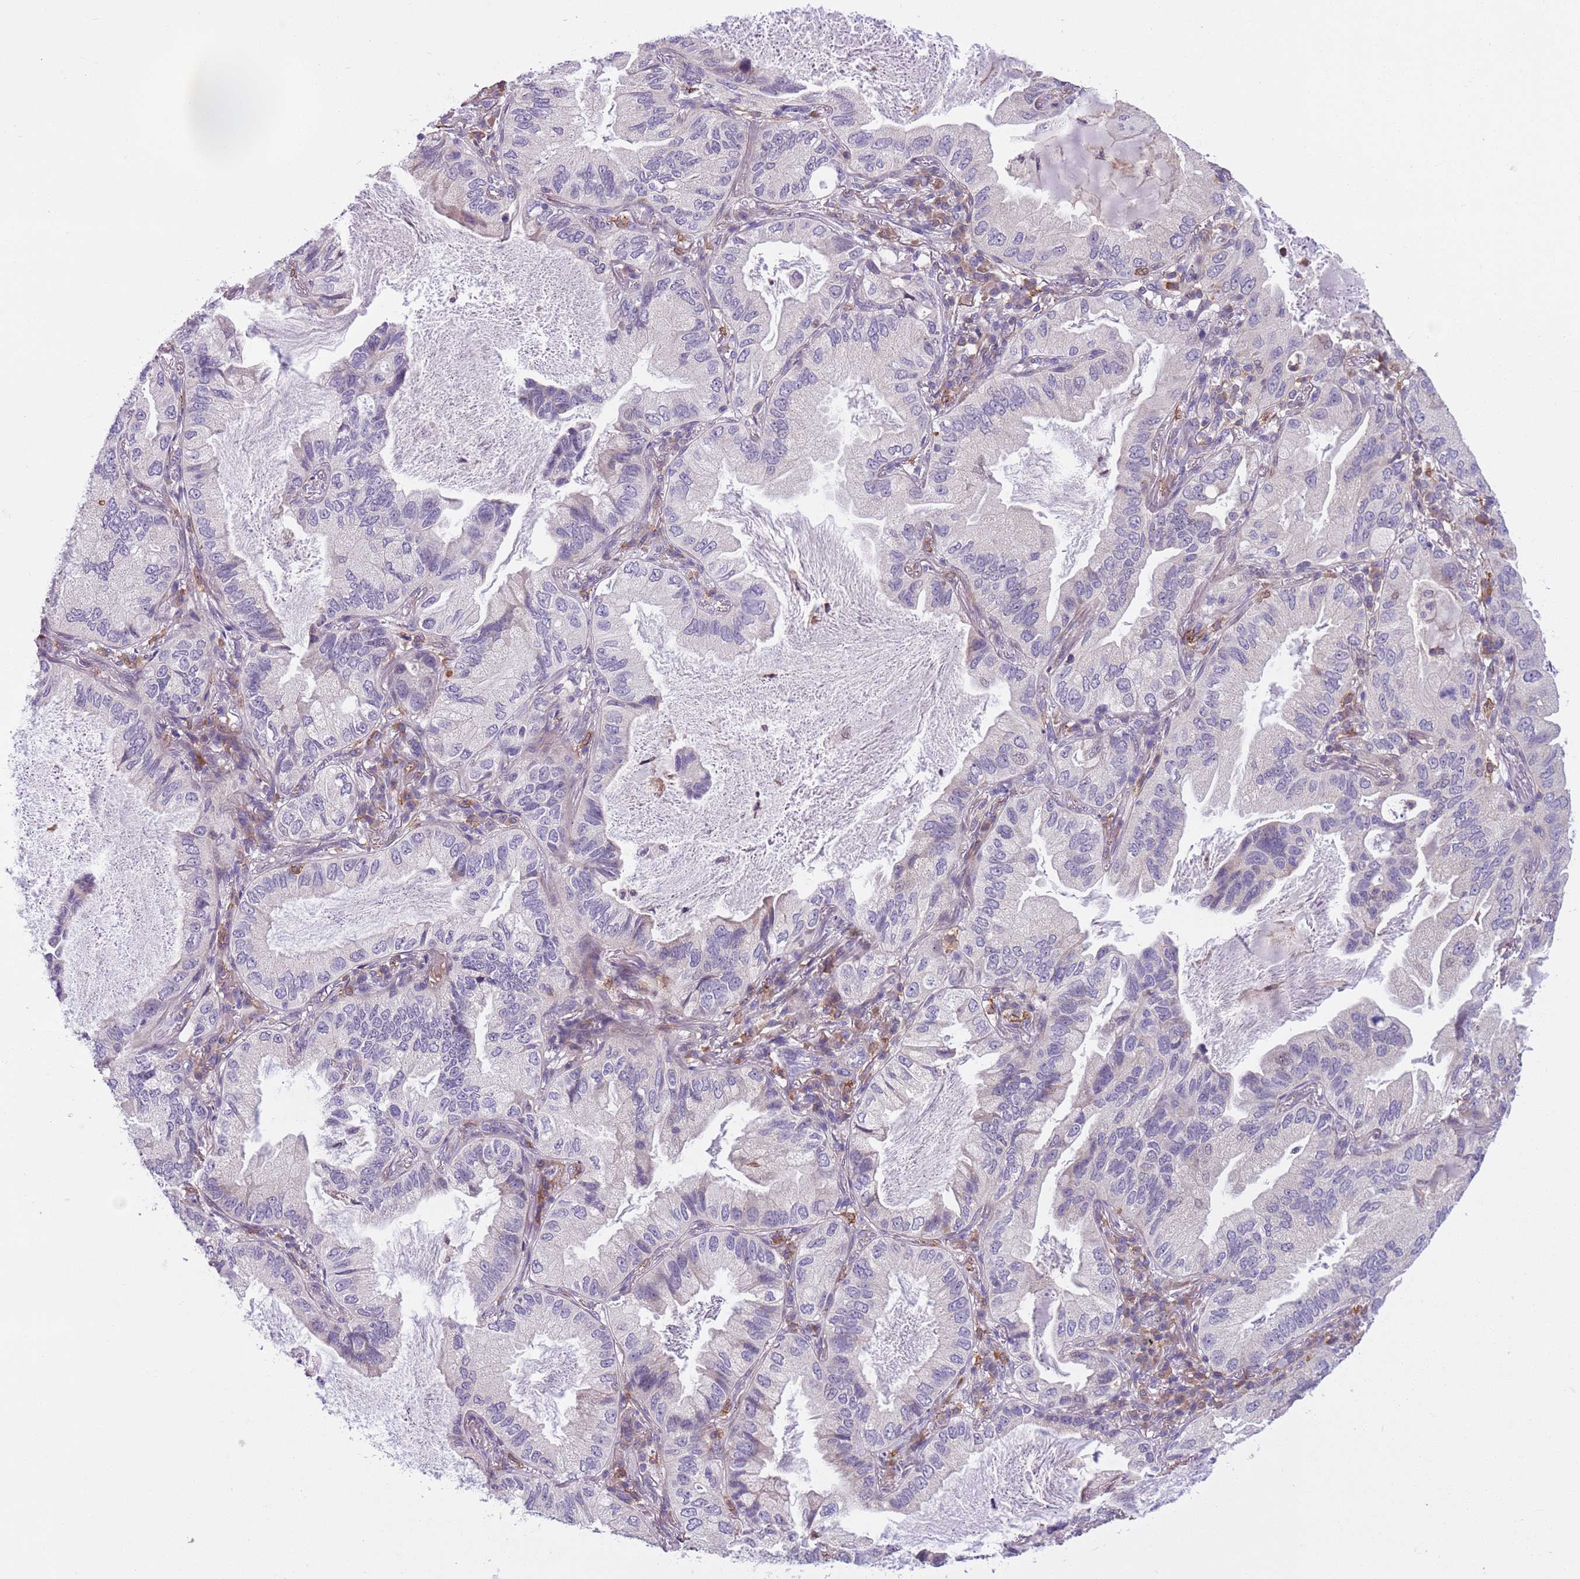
{"staining": {"intensity": "negative", "quantity": "none", "location": "none"}, "tissue": "lung cancer", "cell_type": "Tumor cells", "image_type": "cancer", "snomed": [{"axis": "morphology", "description": "Adenocarcinoma, NOS"}, {"axis": "topography", "description": "Lung"}], "caption": "IHC of human lung cancer shows no positivity in tumor cells.", "gene": "JAML", "patient": {"sex": "female", "age": 69}}